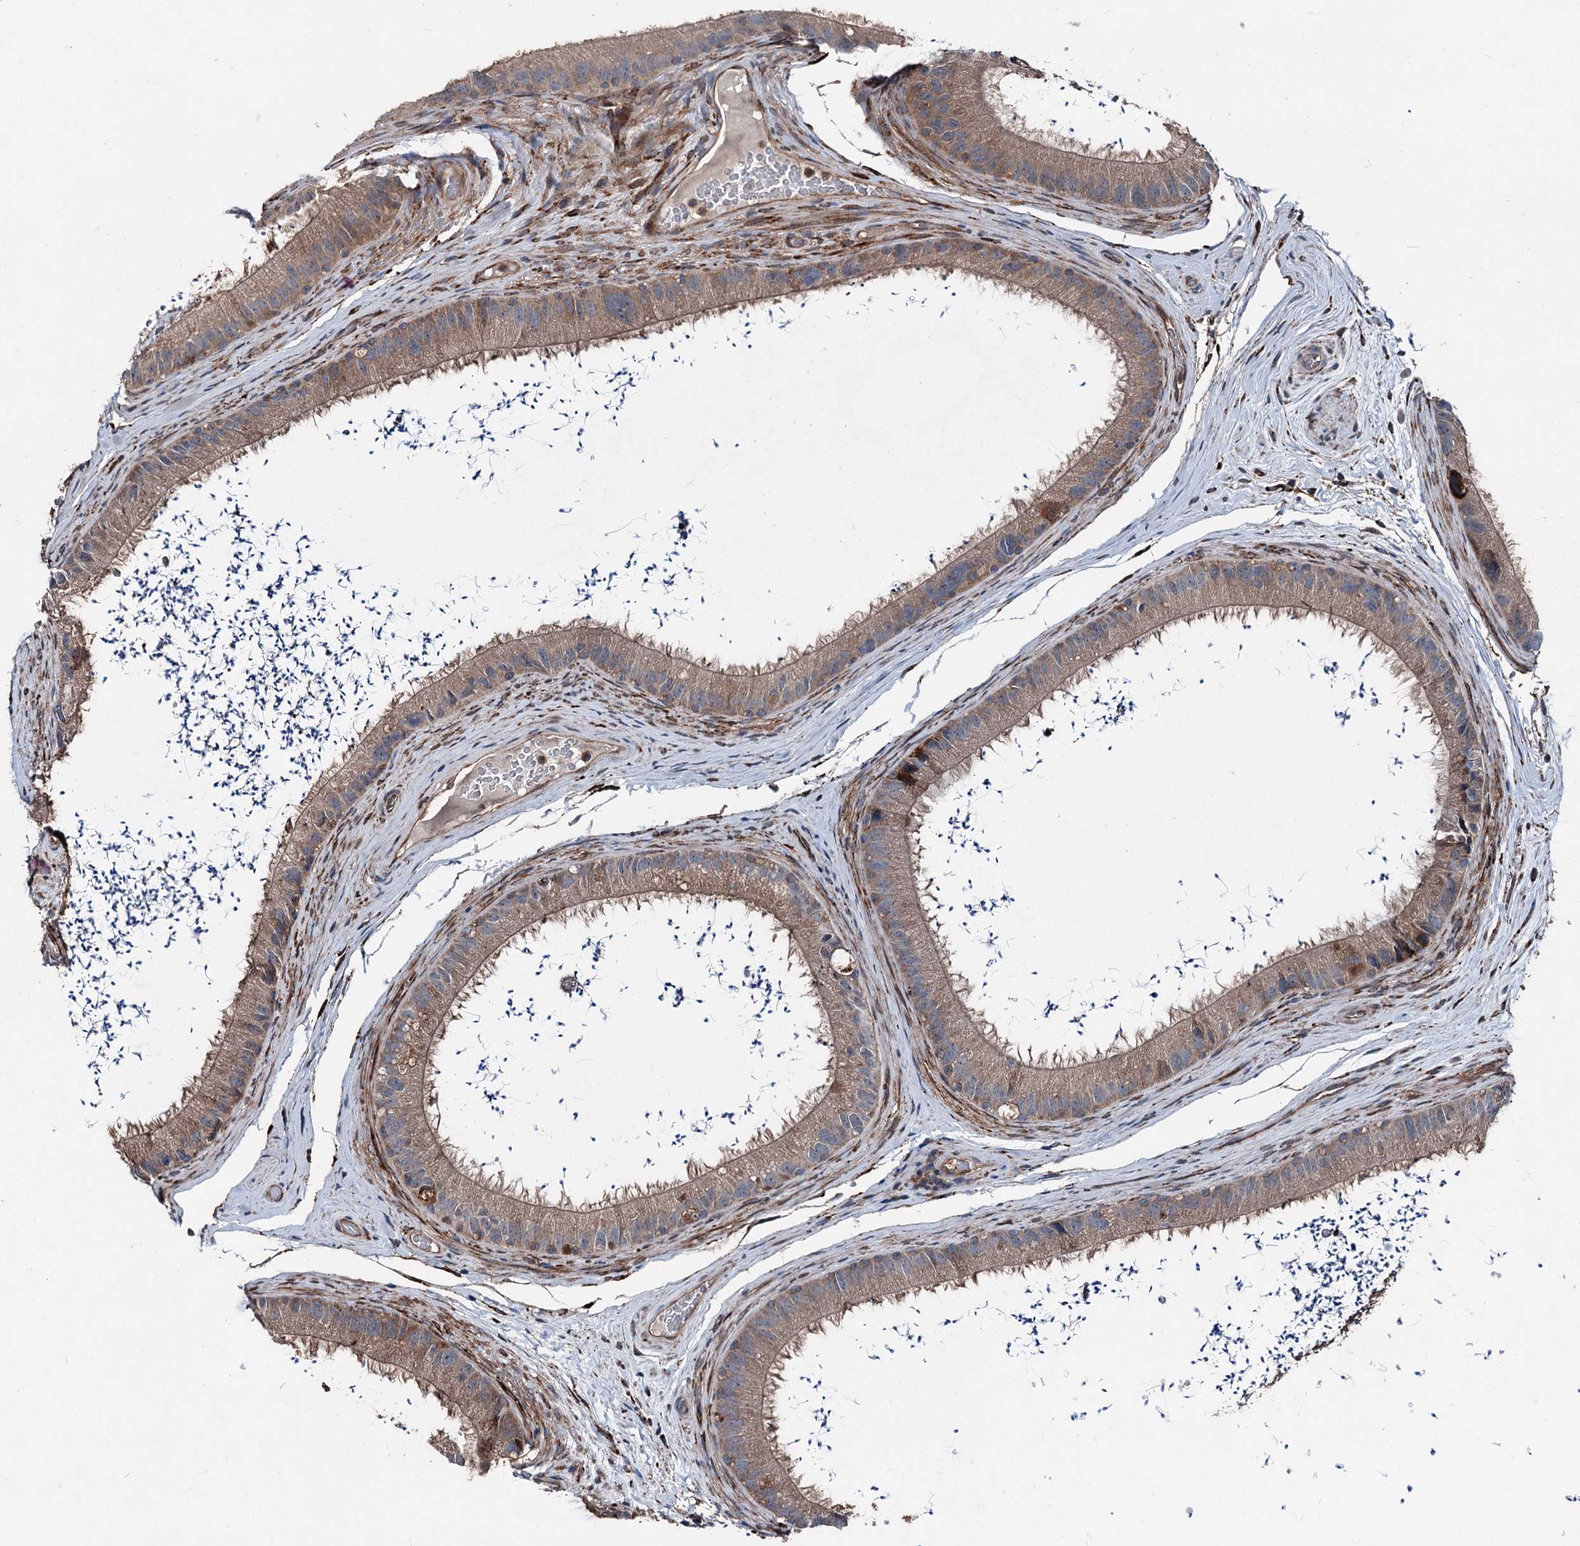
{"staining": {"intensity": "moderate", "quantity": ">75%", "location": "cytoplasmic/membranous"}, "tissue": "epididymis", "cell_type": "Glandular cells", "image_type": "normal", "snomed": [{"axis": "morphology", "description": "Normal tissue, NOS"}, {"axis": "topography", "description": "Epididymis, spermatic cord, NOS"}], "caption": "An image showing moderate cytoplasmic/membranous expression in approximately >75% of glandular cells in benign epididymis, as visualized by brown immunohistochemical staining.", "gene": "DDIAS", "patient": {"sex": "male", "age": 50}}